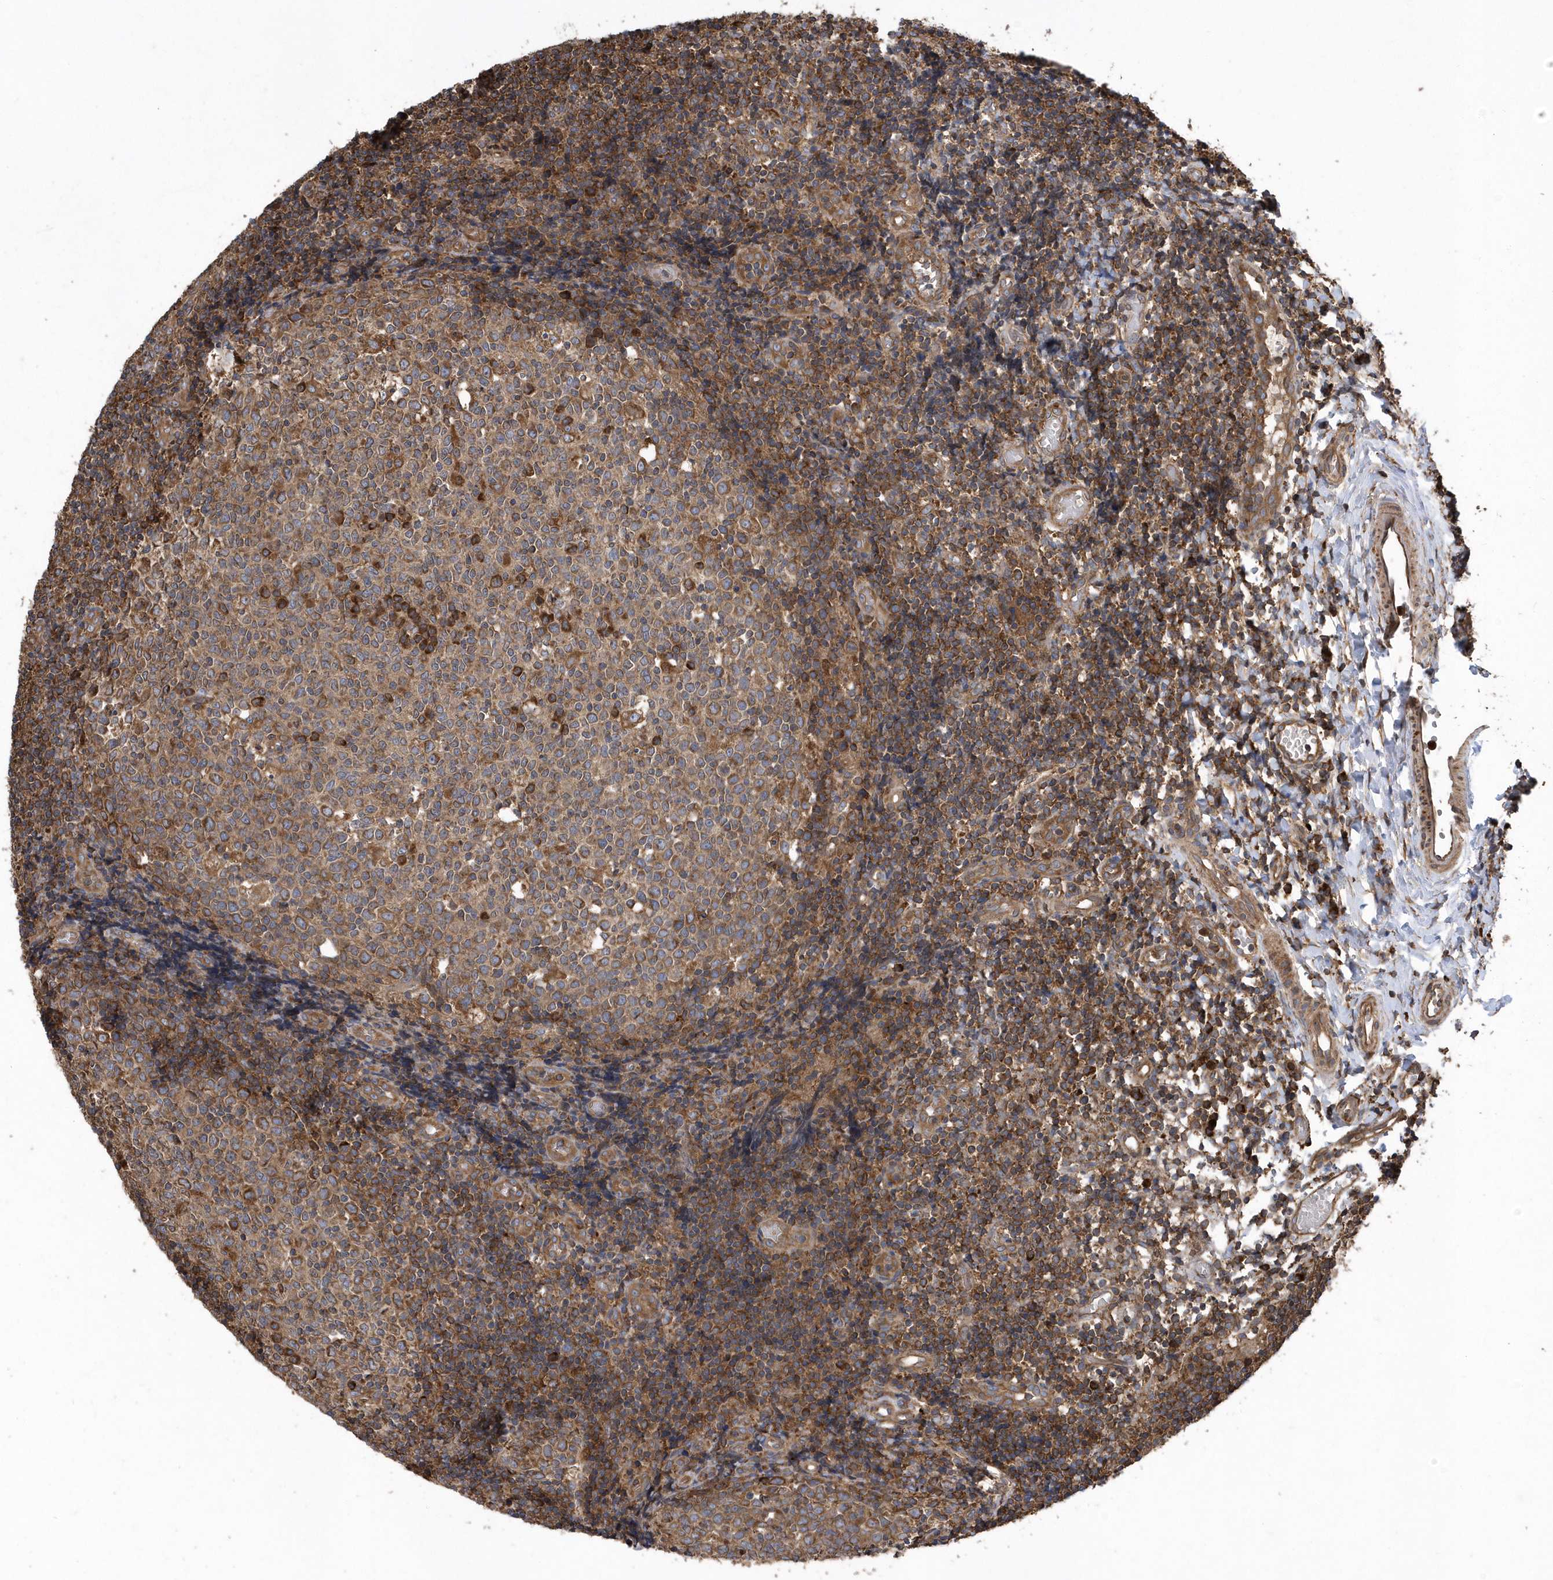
{"staining": {"intensity": "moderate", "quantity": ">75%", "location": "cytoplasmic/membranous"}, "tissue": "tonsil", "cell_type": "Germinal center cells", "image_type": "normal", "snomed": [{"axis": "morphology", "description": "Normal tissue, NOS"}, {"axis": "topography", "description": "Tonsil"}], "caption": "A medium amount of moderate cytoplasmic/membranous positivity is seen in approximately >75% of germinal center cells in unremarkable tonsil.", "gene": "WASHC5", "patient": {"sex": "female", "age": 19}}